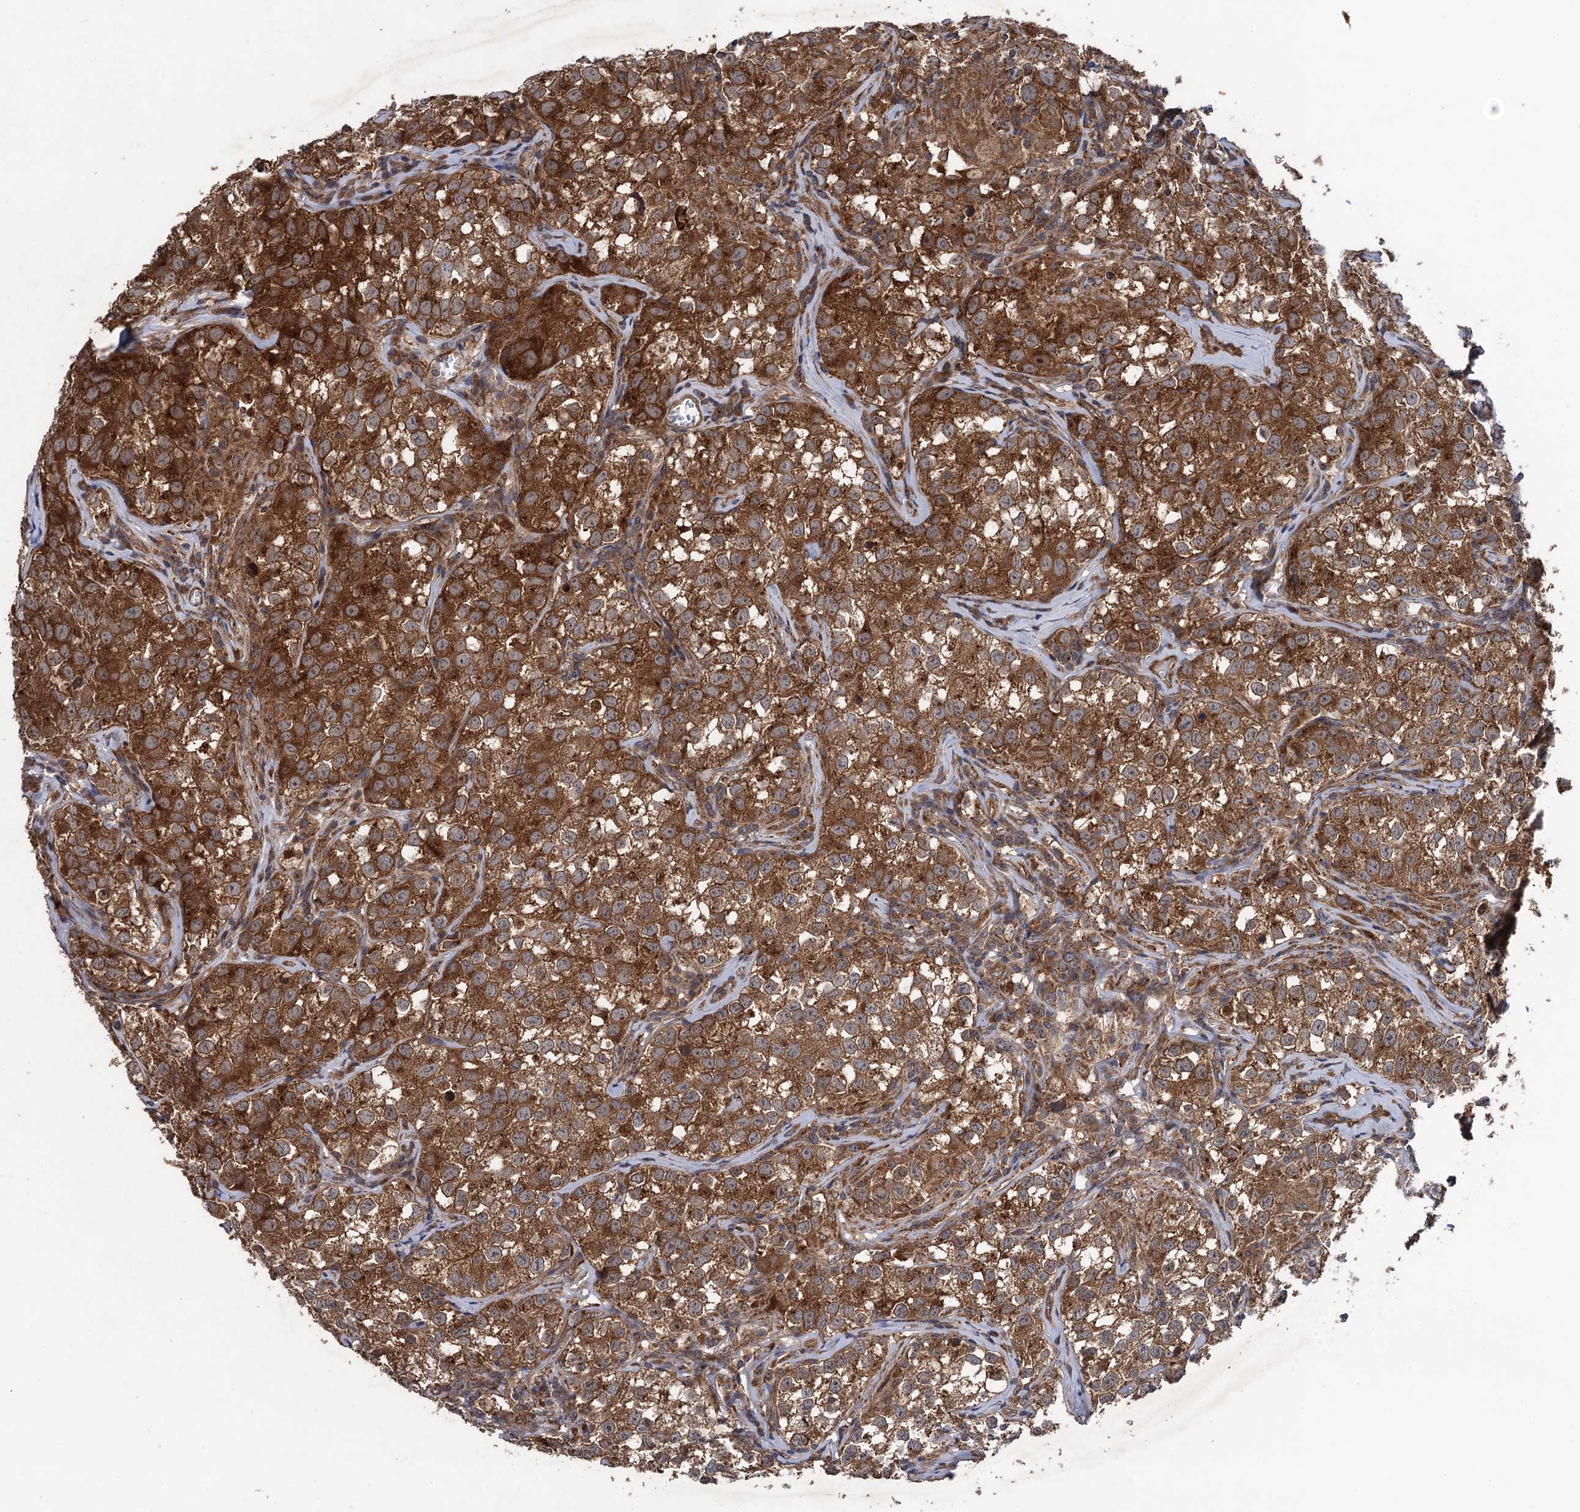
{"staining": {"intensity": "strong", "quantity": ">75%", "location": "cytoplasmic/membranous"}, "tissue": "testis cancer", "cell_type": "Tumor cells", "image_type": "cancer", "snomed": [{"axis": "morphology", "description": "Seminoma, NOS"}, {"axis": "morphology", "description": "Carcinoma, Embryonal, NOS"}, {"axis": "topography", "description": "Testis"}], "caption": "Testis cancer stained with a brown dye reveals strong cytoplasmic/membranous positive positivity in approximately >75% of tumor cells.", "gene": "HAUS1", "patient": {"sex": "male", "age": 43}}